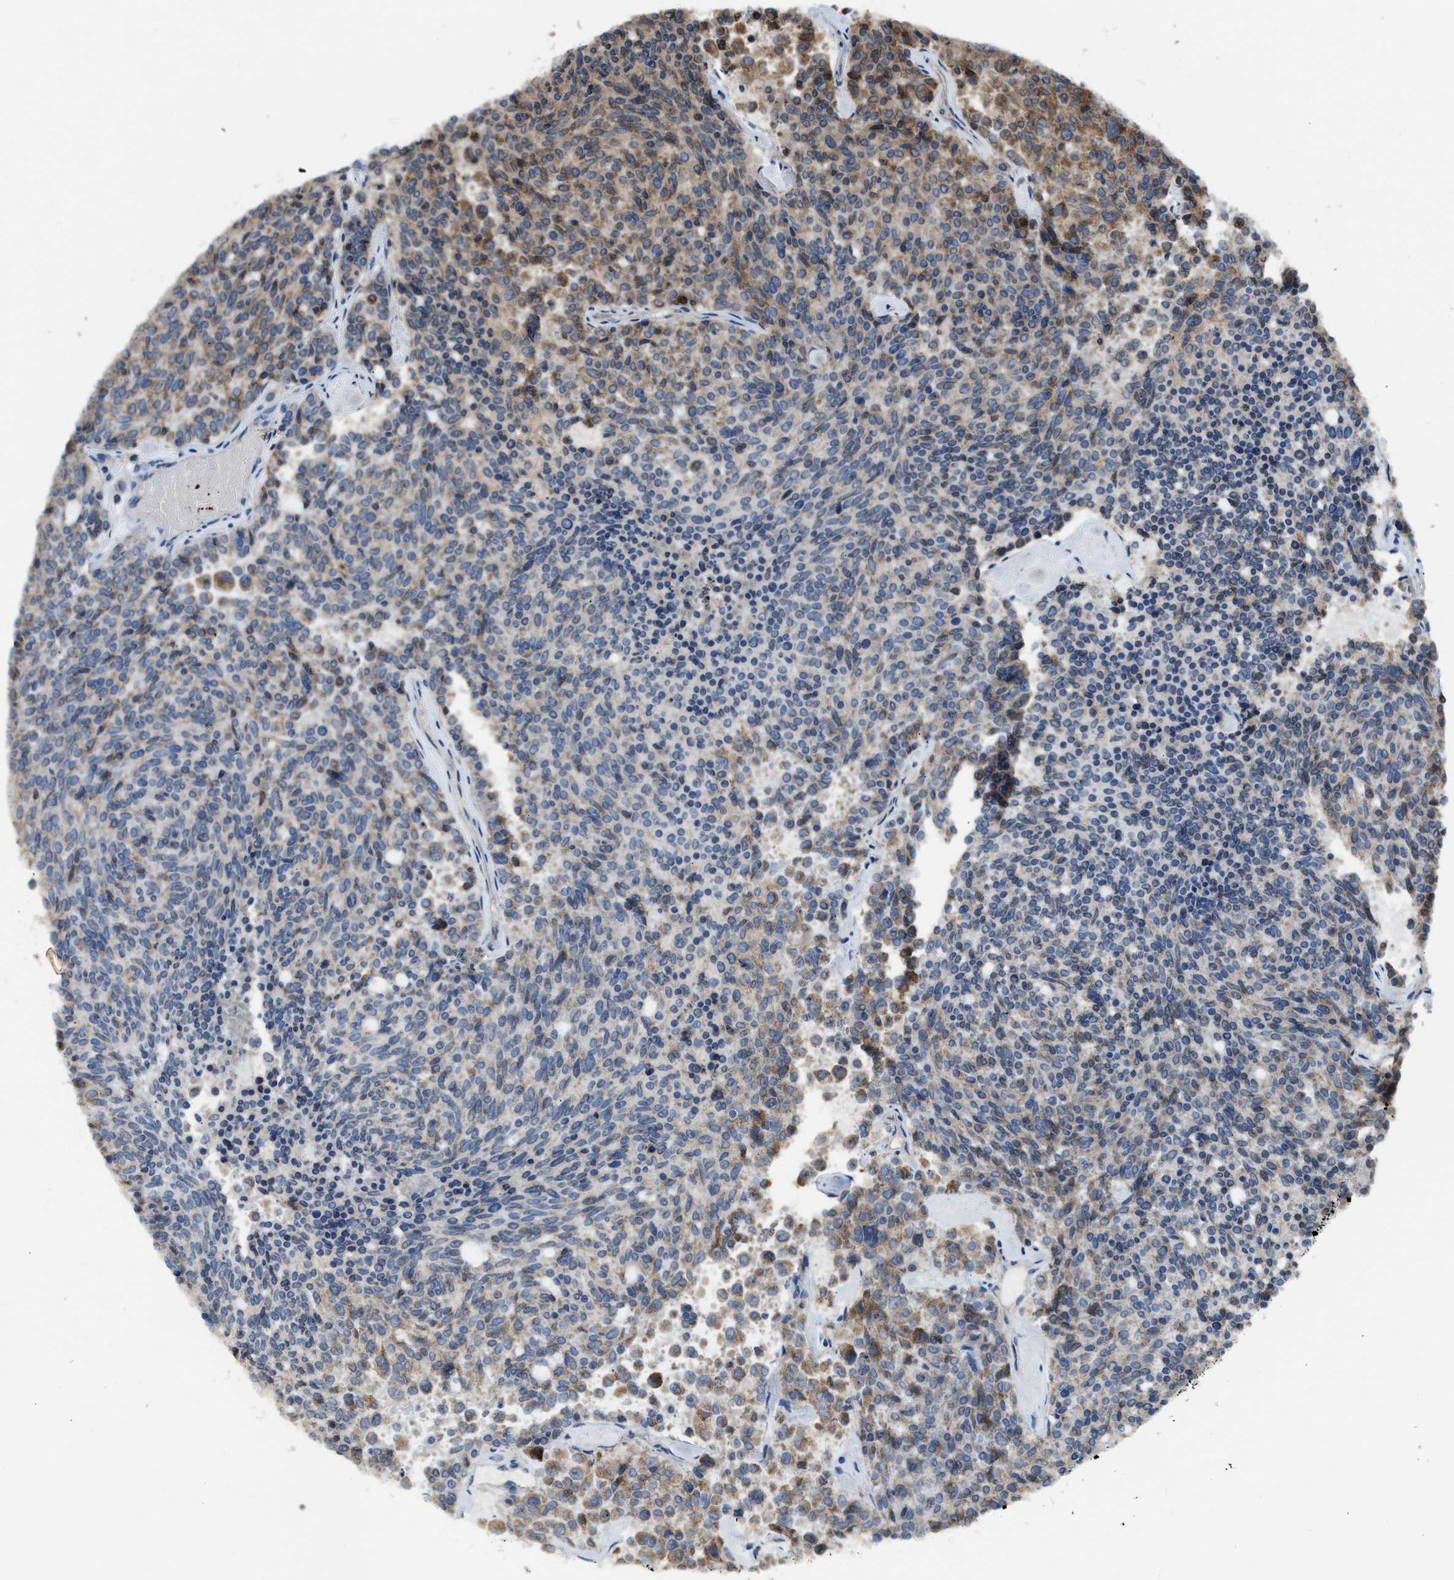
{"staining": {"intensity": "moderate", "quantity": "<25%", "location": "cytoplasmic/membranous"}, "tissue": "carcinoid", "cell_type": "Tumor cells", "image_type": "cancer", "snomed": [{"axis": "morphology", "description": "Carcinoid, malignant, NOS"}, {"axis": "topography", "description": "Pancreas"}], "caption": "Carcinoid (malignant) tissue shows moderate cytoplasmic/membranous staining in about <25% of tumor cells, visualized by immunohistochemistry.", "gene": "PAFAH2", "patient": {"sex": "female", "age": 54}}